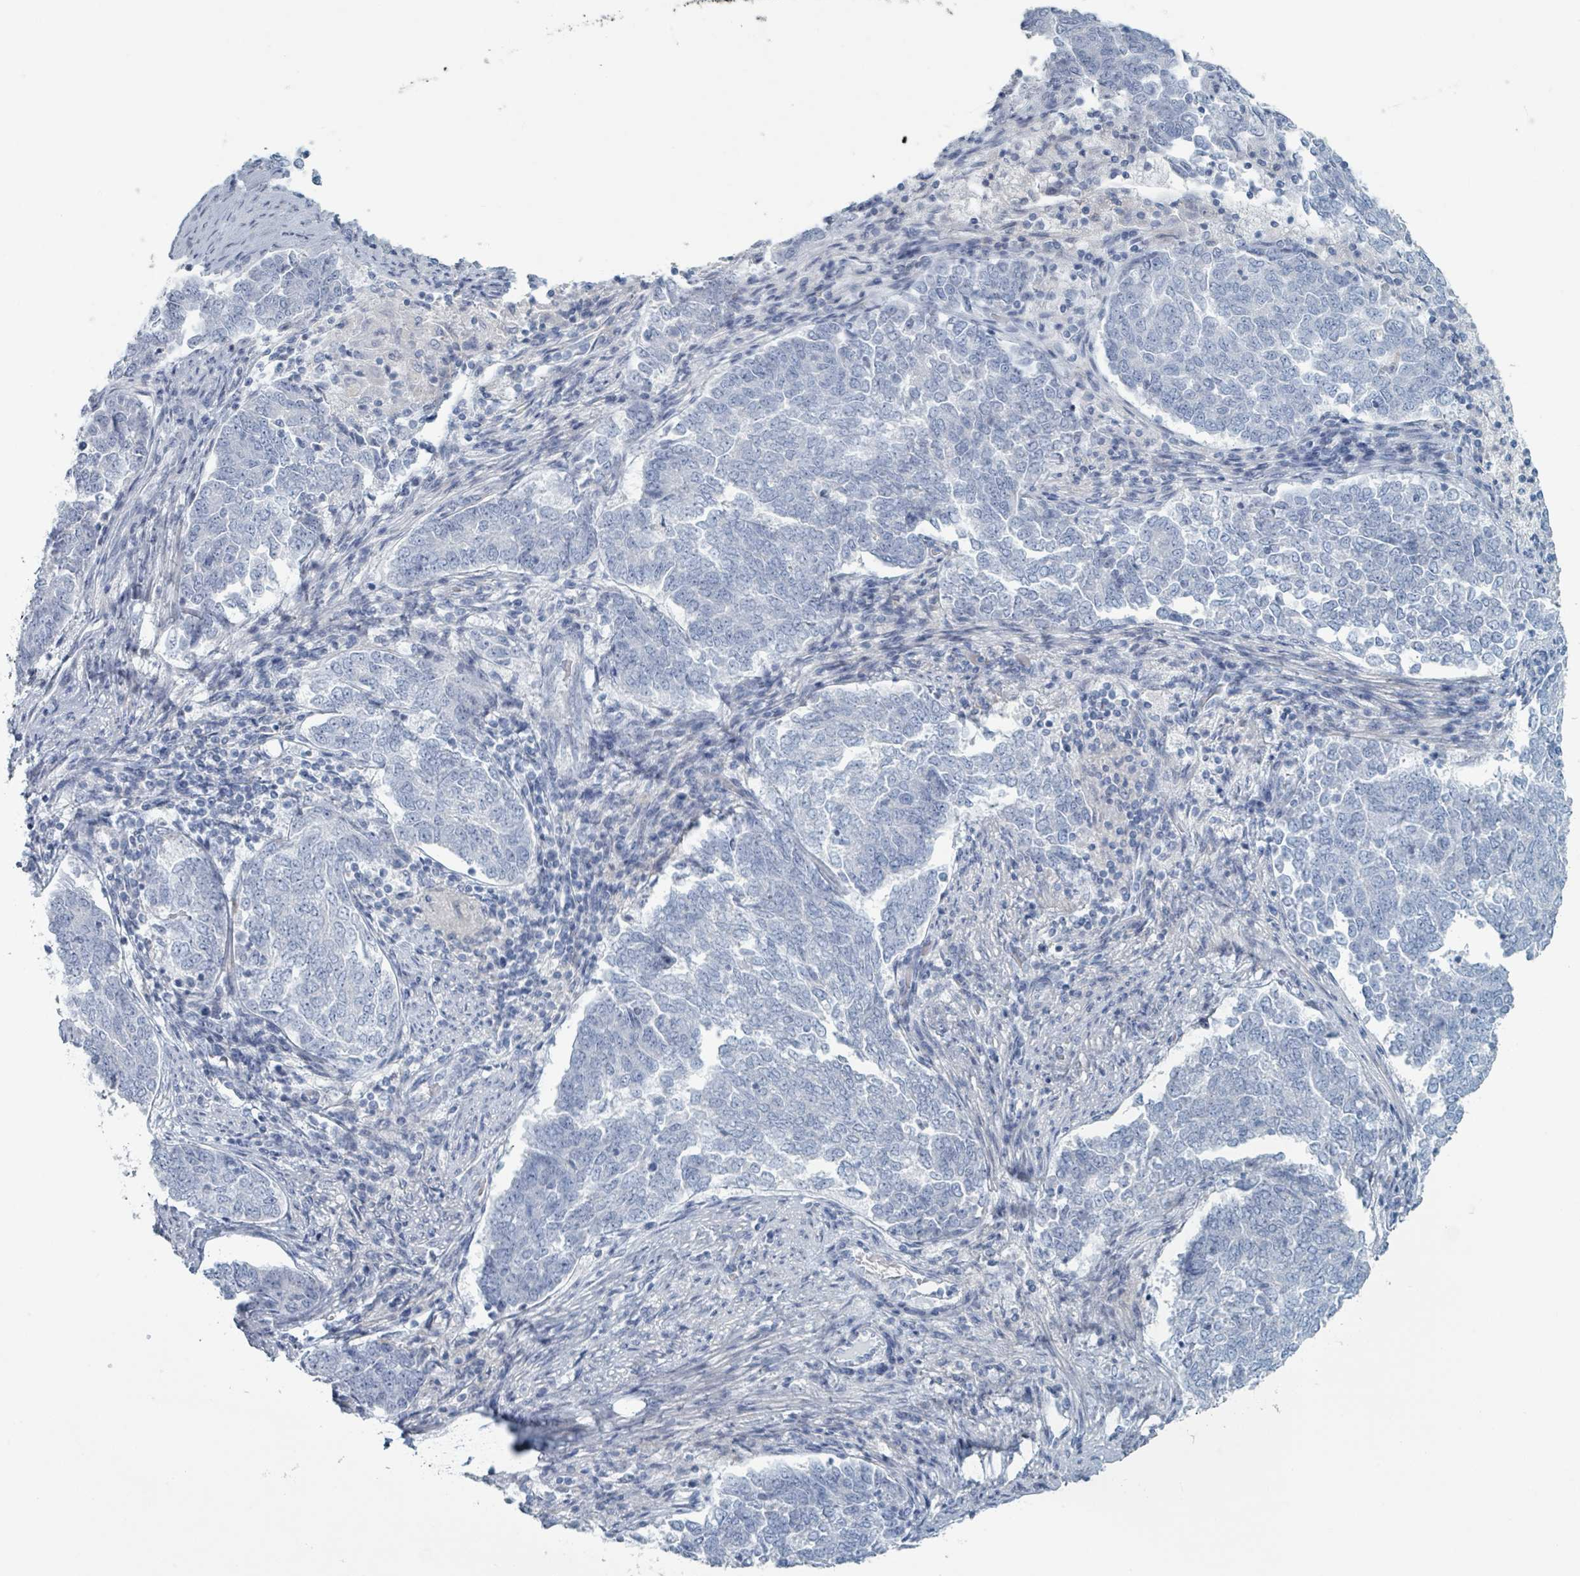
{"staining": {"intensity": "negative", "quantity": "none", "location": "none"}, "tissue": "endometrial cancer", "cell_type": "Tumor cells", "image_type": "cancer", "snomed": [{"axis": "morphology", "description": "Adenocarcinoma, NOS"}, {"axis": "topography", "description": "Endometrium"}], "caption": "Tumor cells are negative for brown protein staining in adenocarcinoma (endometrial).", "gene": "HEATR5A", "patient": {"sex": "female", "age": 80}}